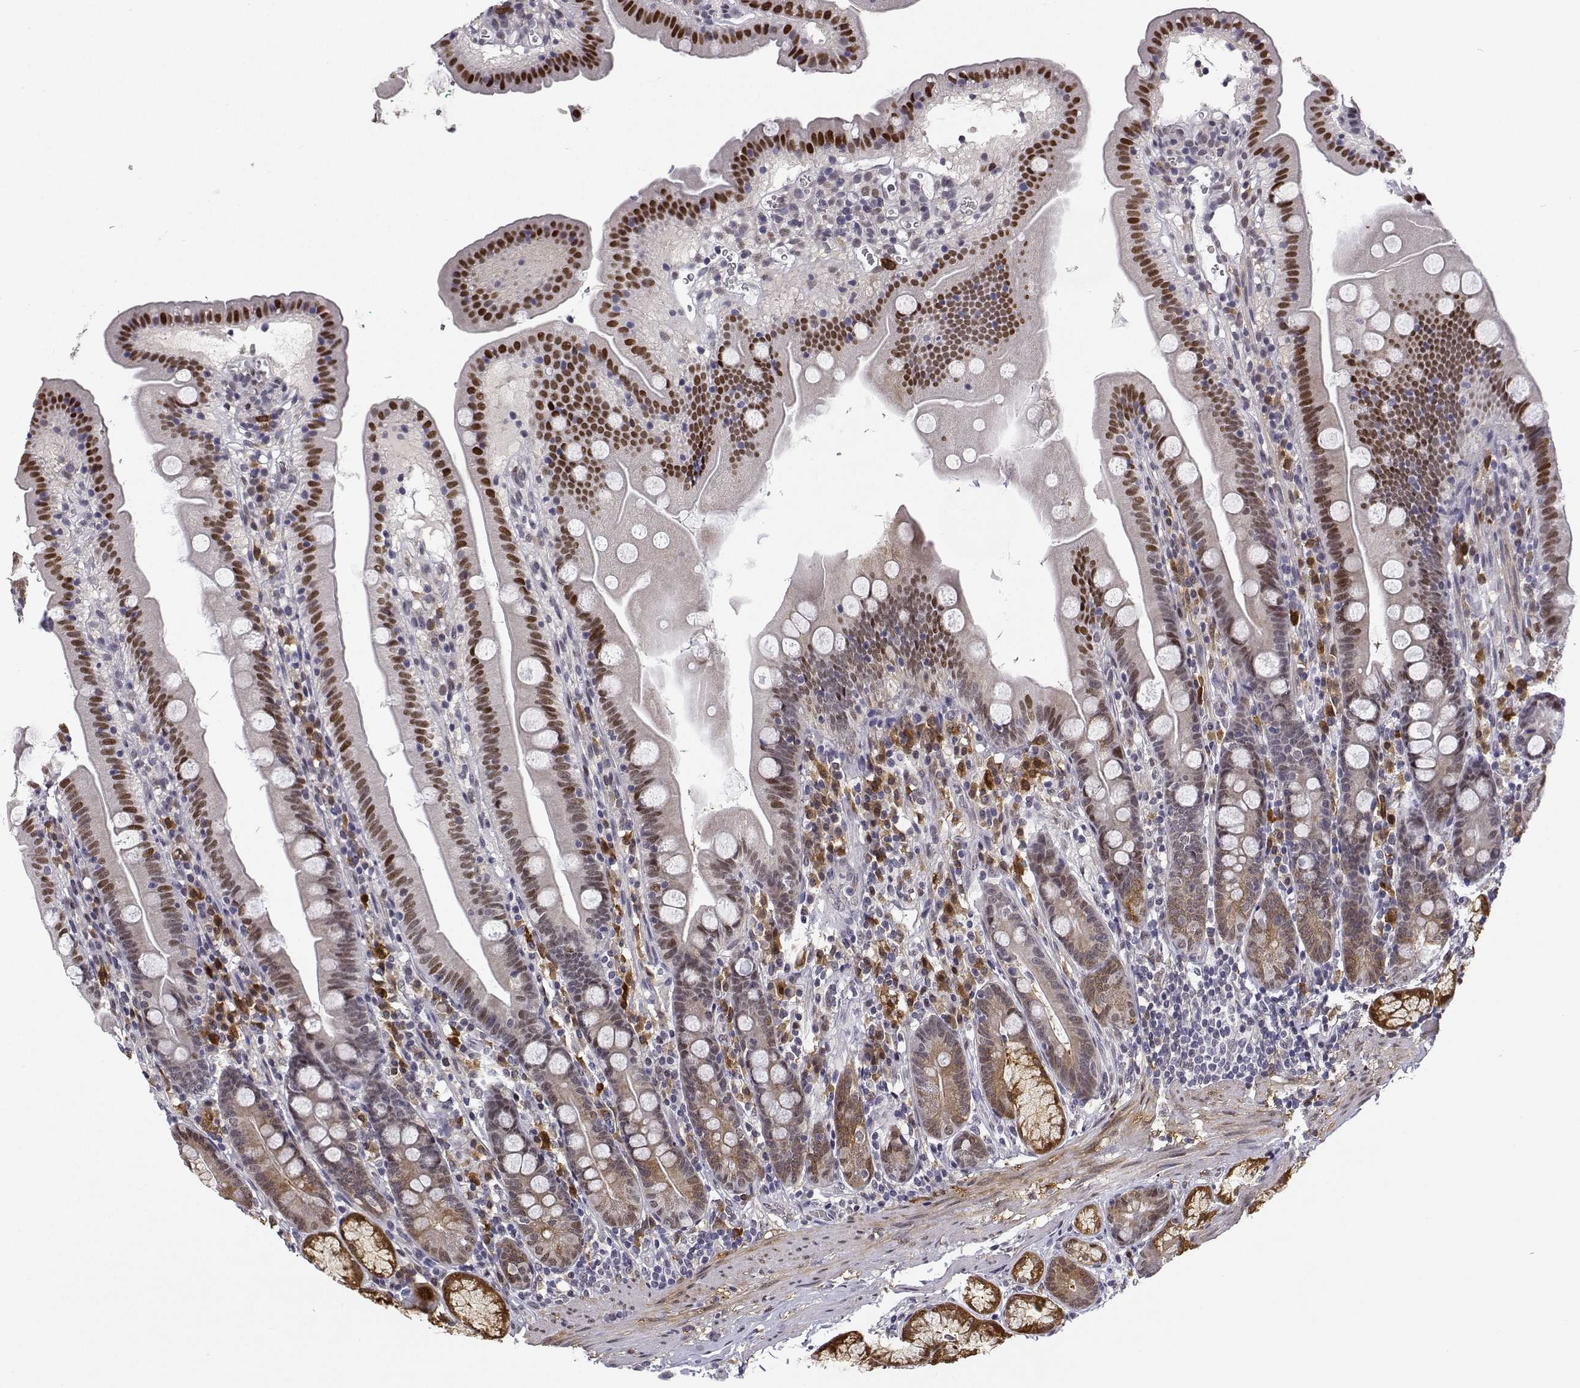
{"staining": {"intensity": "moderate", "quantity": ">75%", "location": "cytoplasmic/membranous,nuclear"}, "tissue": "duodenum", "cell_type": "Glandular cells", "image_type": "normal", "snomed": [{"axis": "morphology", "description": "Normal tissue, NOS"}, {"axis": "topography", "description": "Duodenum"}], "caption": "IHC image of unremarkable duodenum: duodenum stained using IHC exhibits medium levels of moderate protein expression localized specifically in the cytoplasmic/membranous,nuclear of glandular cells, appearing as a cytoplasmic/membranous,nuclear brown color.", "gene": "PHGDH", "patient": {"sex": "female", "age": 67}}